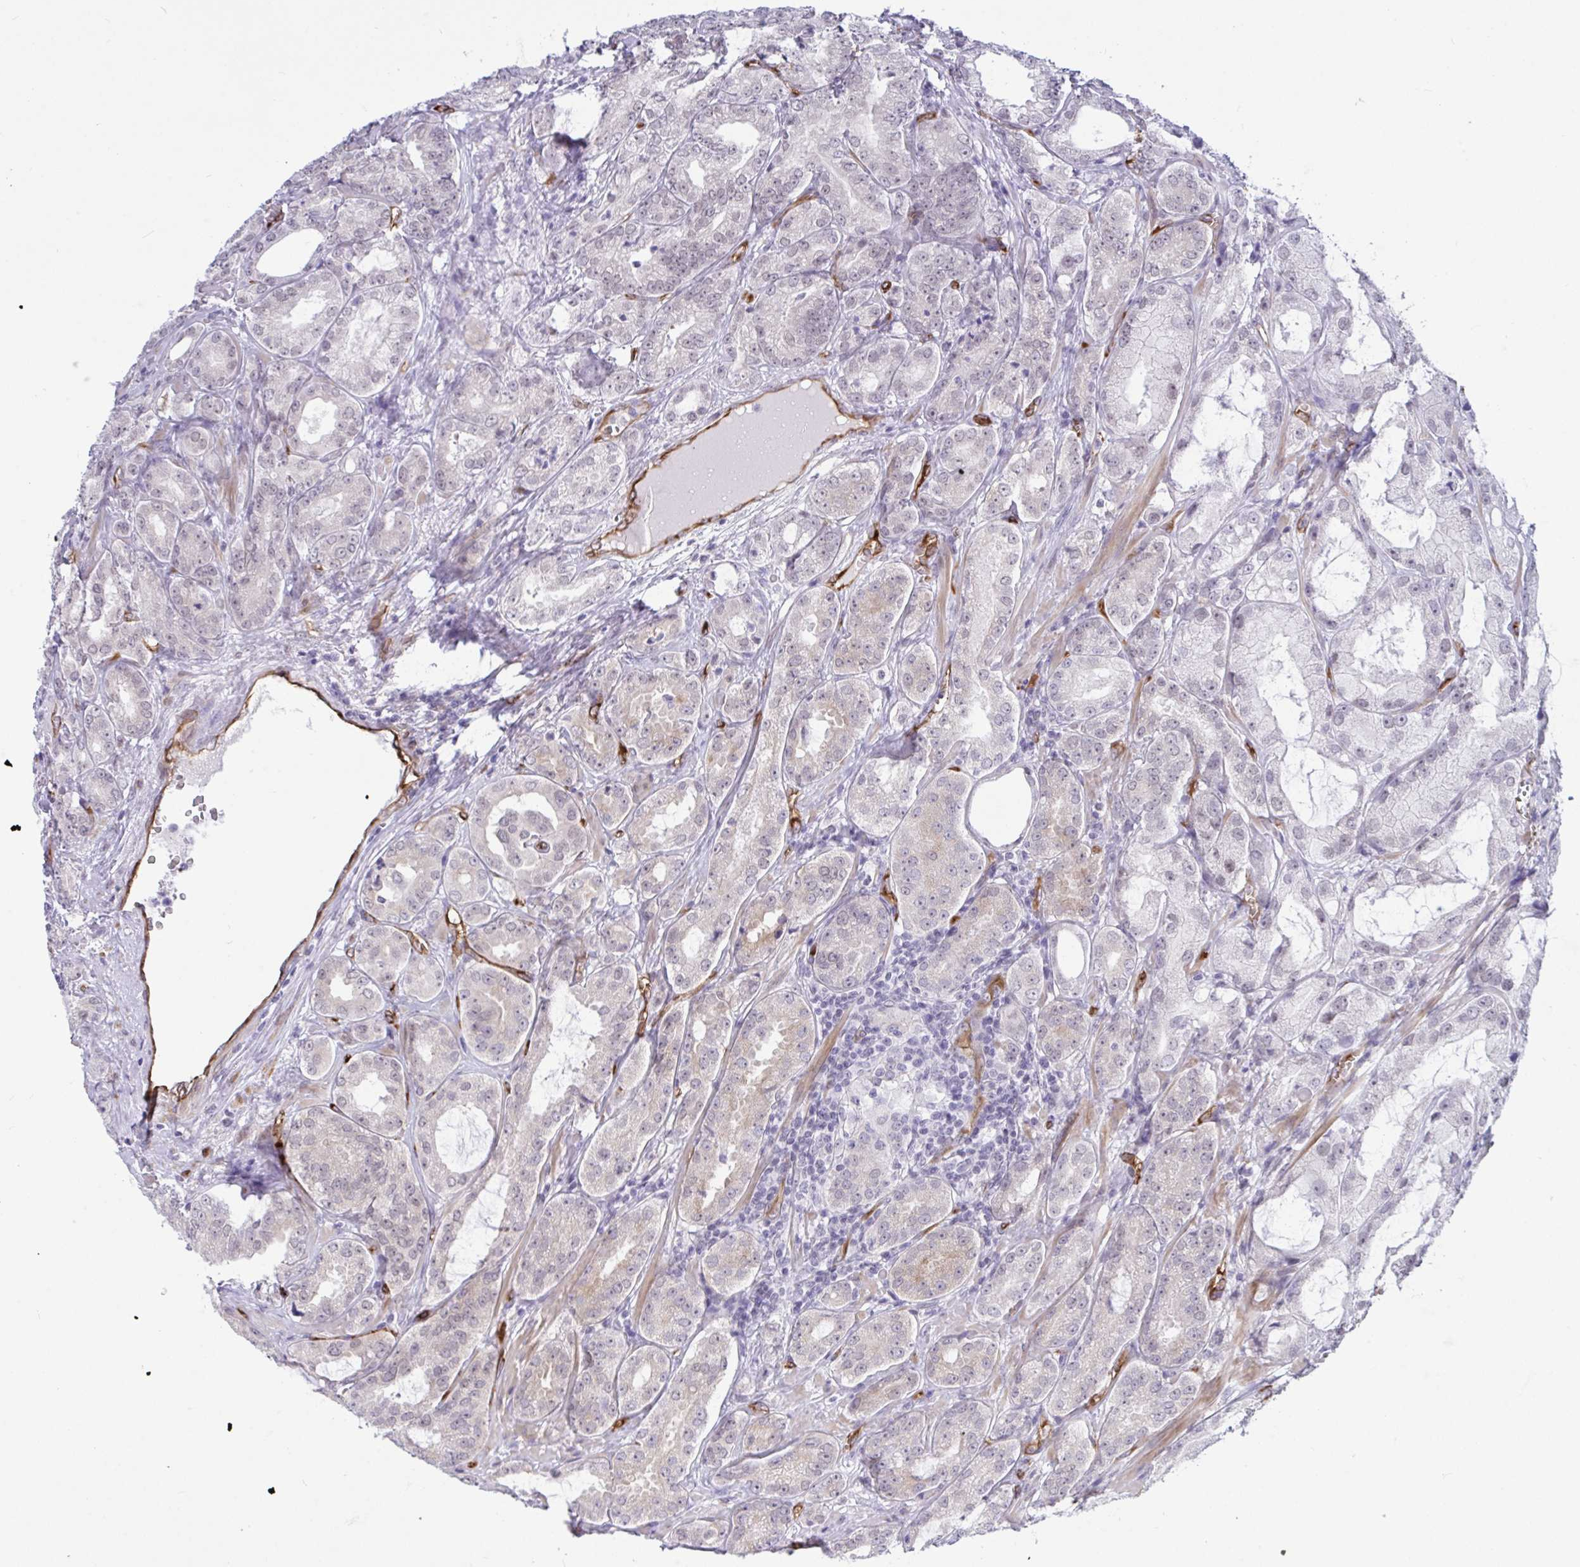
{"staining": {"intensity": "negative", "quantity": "none", "location": "none"}, "tissue": "prostate cancer", "cell_type": "Tumor cells", "image_type": "cancer", "snomed": [{"axis": "morphology", "description": "Adenocarcinoma, High grade"}, {"axis": "topography", "description": "Prostate"}], "caption": "This is a image of immunohistochemistry staining of prostate cancer, which shows no expression in tumor cells. (IHC, brightfield microscopy, high magnification).", "gene": "EML1", "patient": {"sex": "male", "age": 64}}